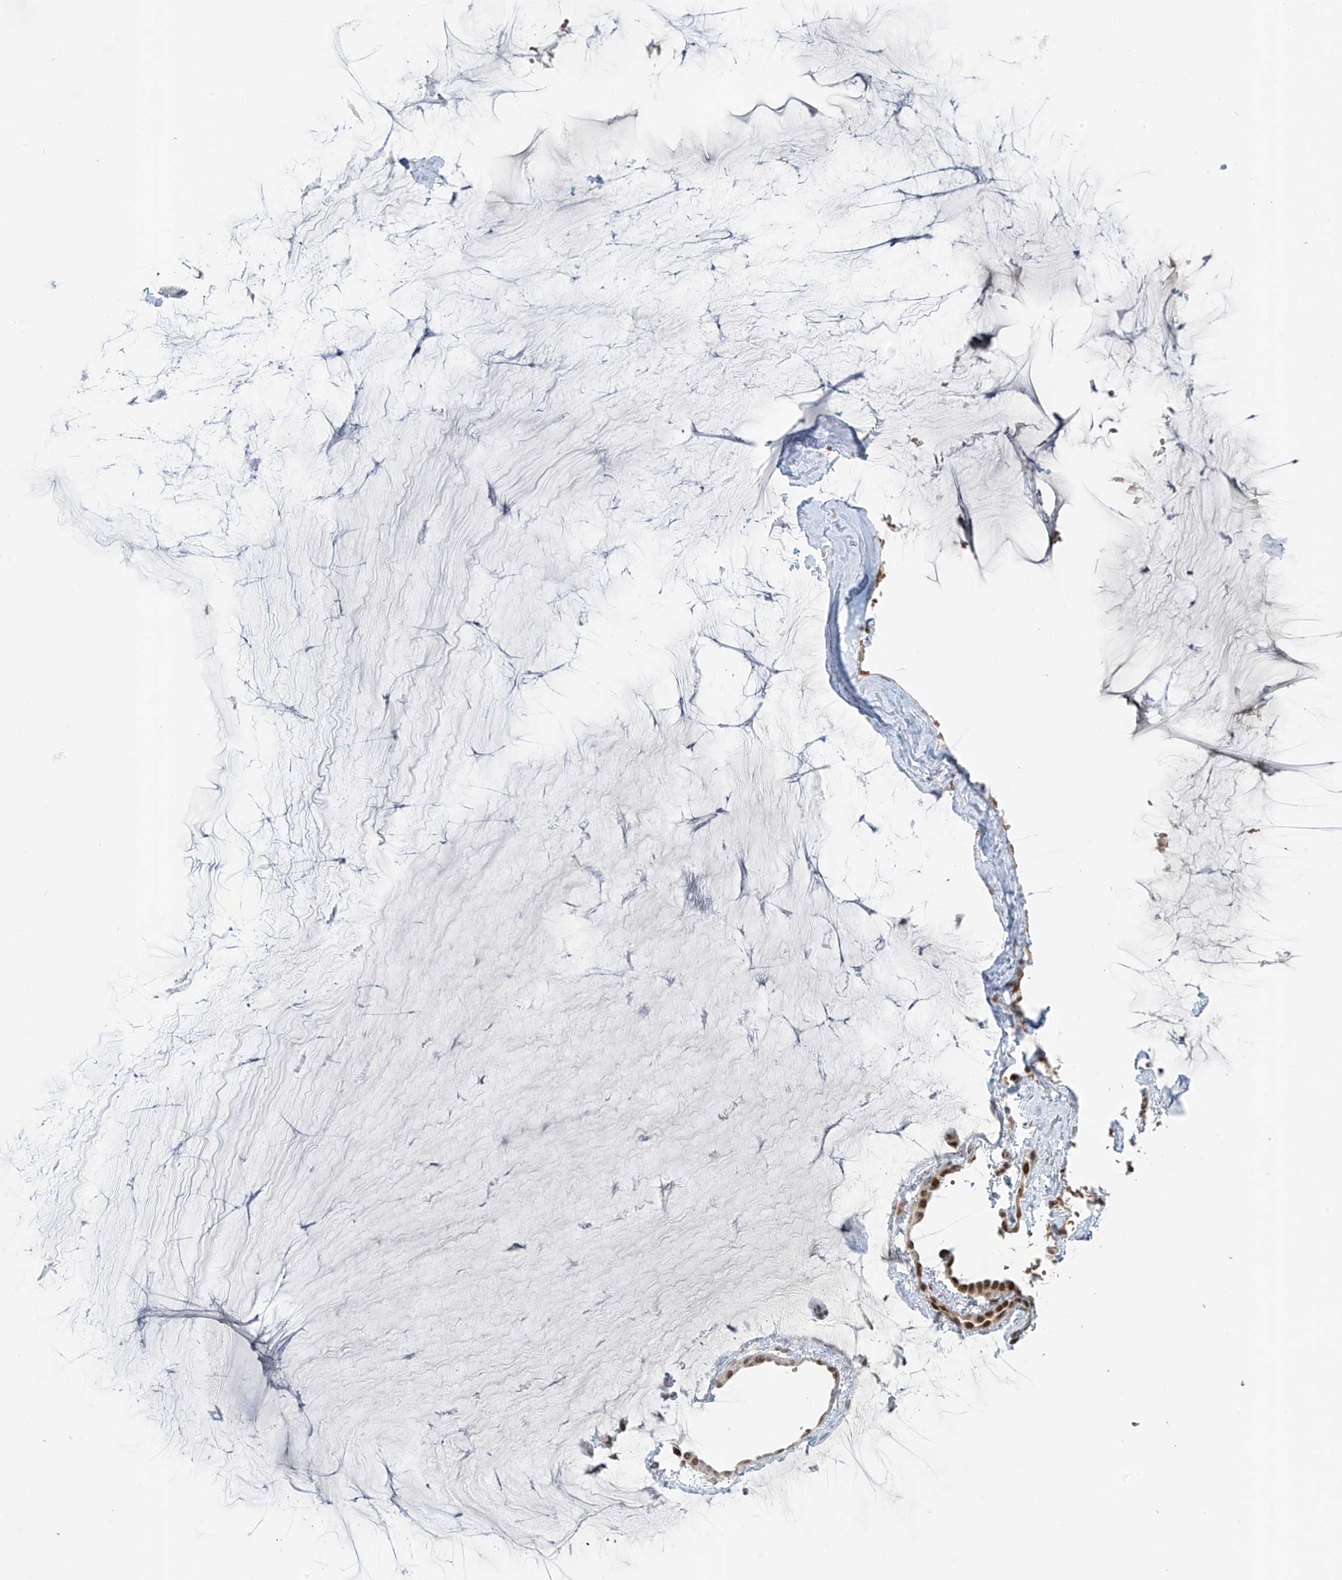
{"staining": {"intensity": "moderate", "quantity": ">75%", "location": "nuclear"}, "tissue": "ovarian cancer", "cell_type": "Tumor cells", "image_type": "cancer", "snomed": [{"axis": "morphology", "description": "Cystadenocarcinoma, mucinous, NOS"}, {"axis": "topography", "description": "Ovary"}], "caption": "About >75% of tumor cells in human ovarian cancer (mucinous cystadenocarcinoma) reveal moderate nuclear protein expression as visualized by brown immunohistochemical staining.", "gene": "MCM9", "patient": {"sex": "female", "age": 39}}